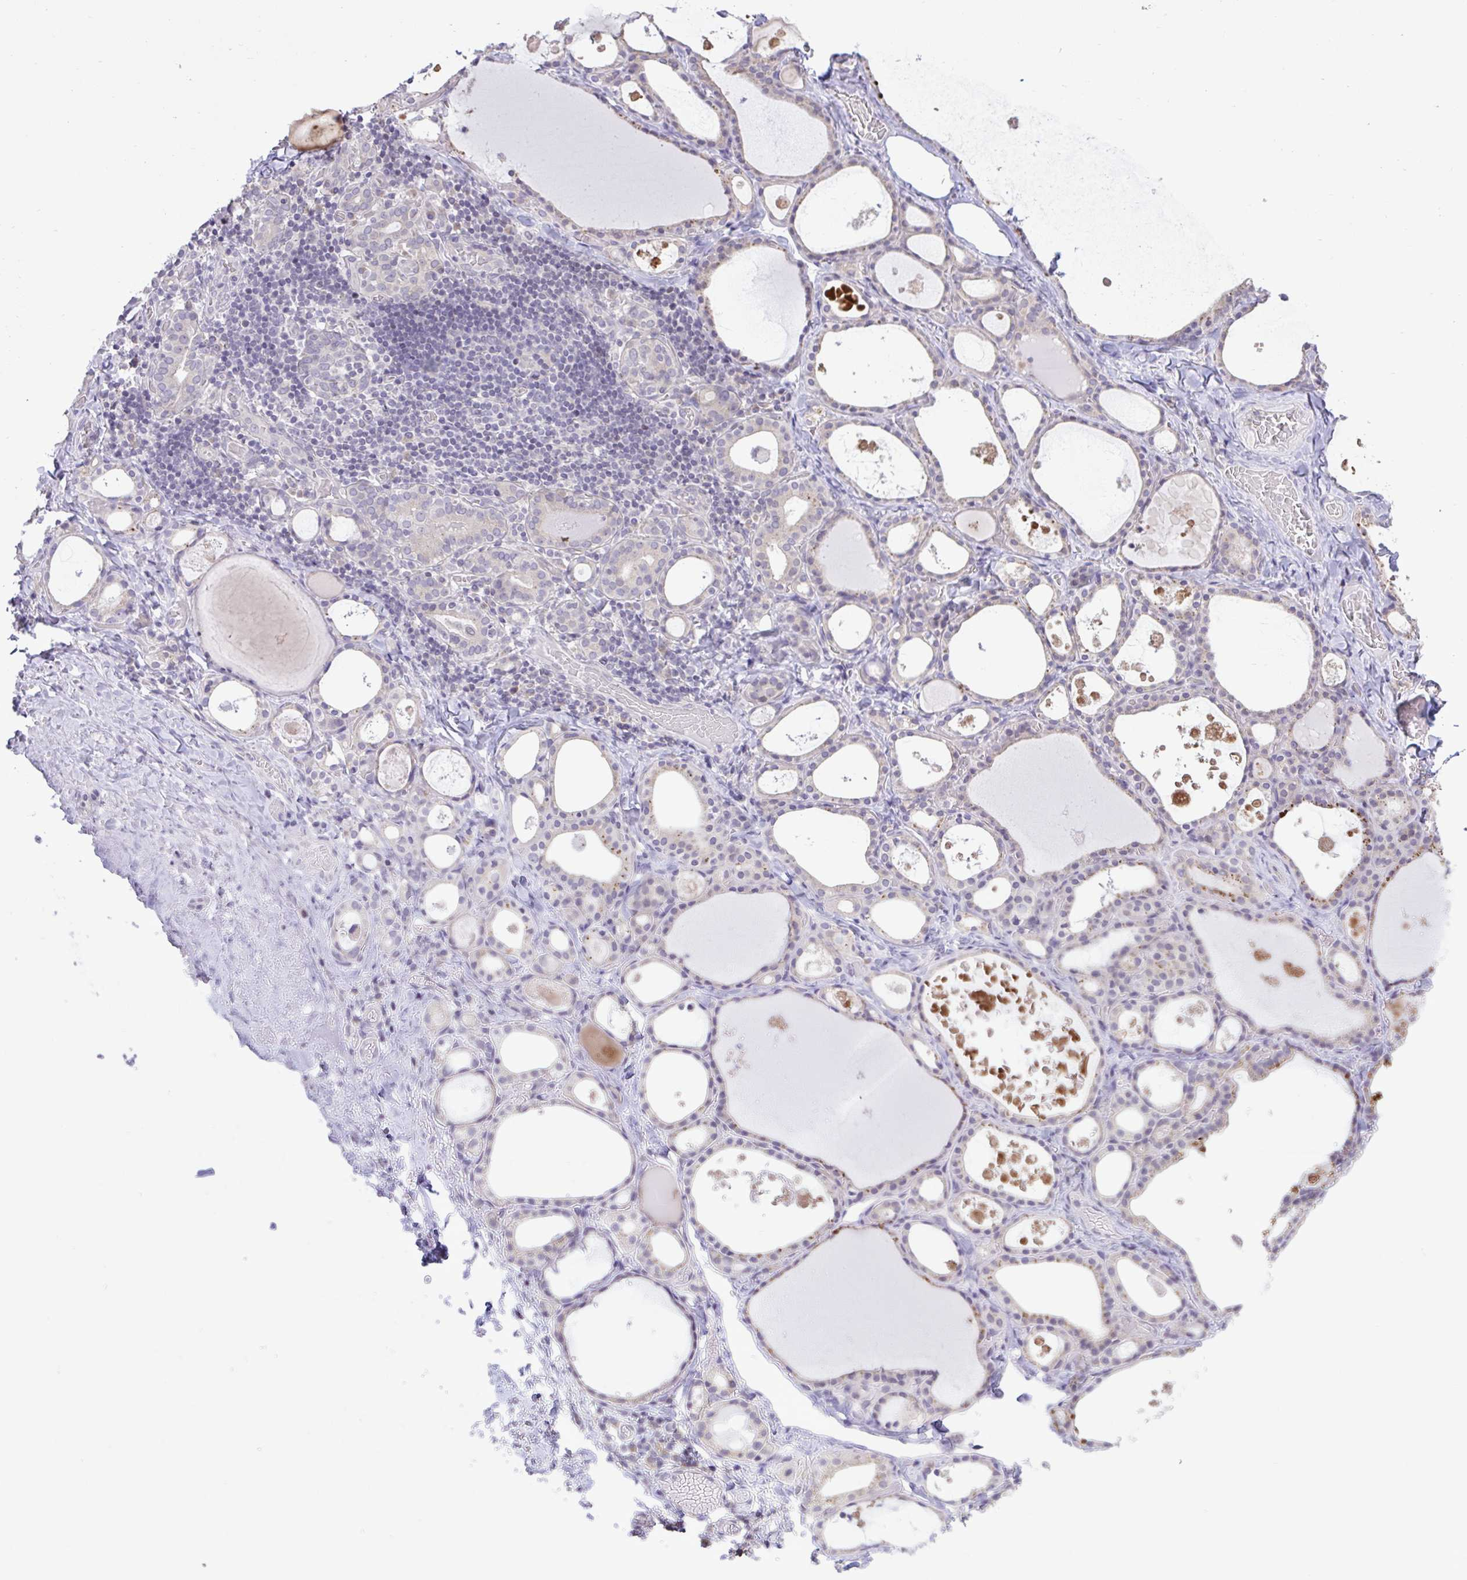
{"staining": {"intensity": "moderate", "quantity": "<25%", "location": "cytoplasmic/membranous"}, "tissue": "thyroid gland", "cell_type": "Glandular cells", "image_type": "normal", "snomed": [{"axis": "morphology", "description": "Normal tissue, NOS"}, {"axis": "topography", "description": "Thyroid gland"}], "caption": "This micrograph shows immunohistochemistry (IHC) staining of benign thyroid gland, with low moderate cytoplasmic/membranous positivity in approximately <25% of glandular cells.", "gene": "CYP20A1", "patient": {"sex": "male", "age": 56}}